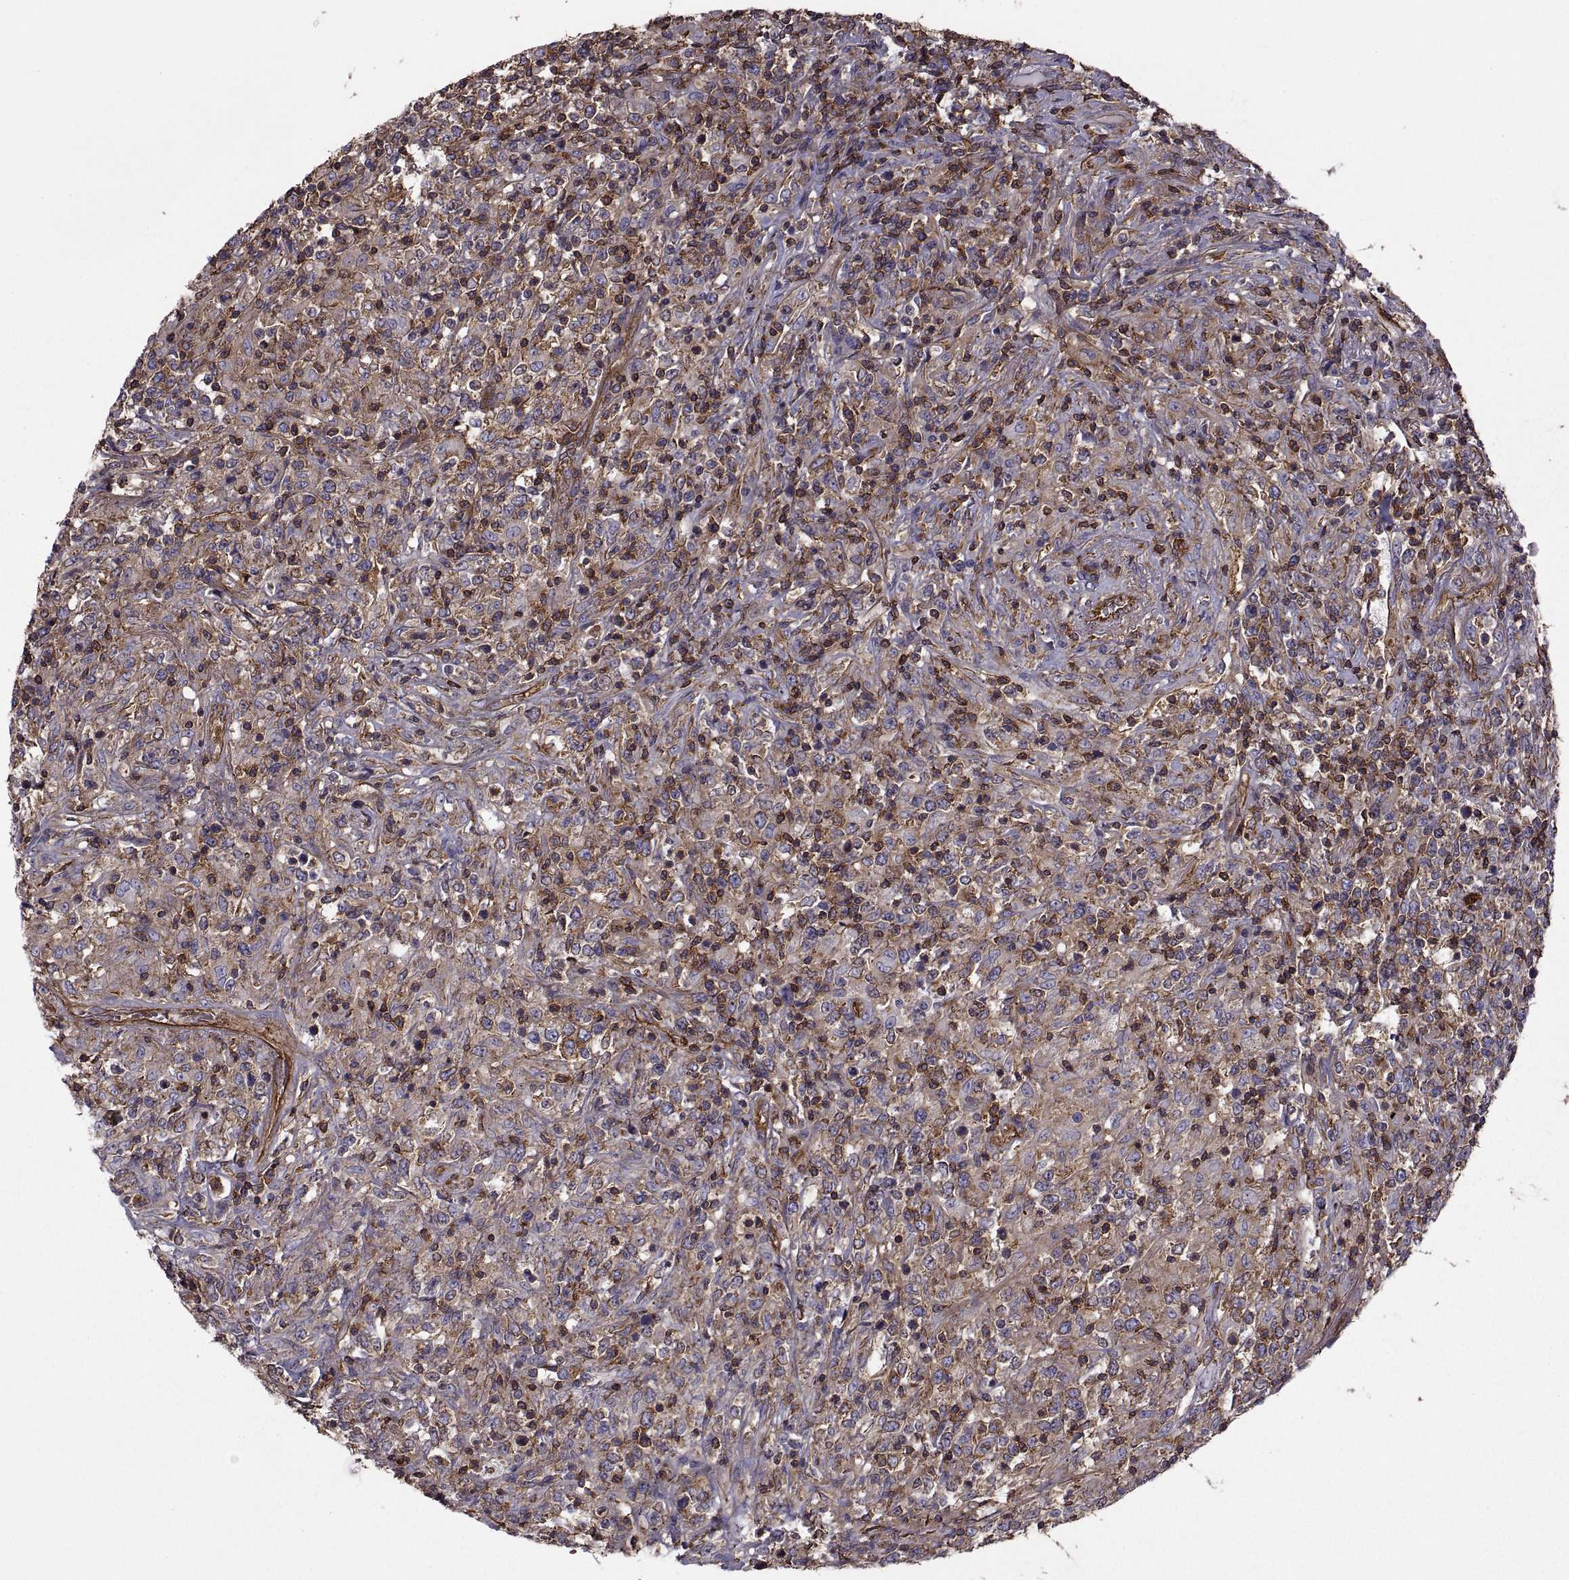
{"staining": {"intensity": "negative", "quantity": "none", "location": "none"}, "tissue": "lymphoma", "cell_type": "Tumor cells", "image_type": "cancer", "snomed": [{"axis": "morphology", "description": "Malignant lymphoma, non-Hodgkin's type, High grade"}, {"axis": "topography", "description": "Lung"}], "caption": "This is an immunohistochemistry photomicrograph of human lymphoma. There is no expression in tumor cells.", "gene": "MYH9", "patient": {"sex": "male", "age": 79}}